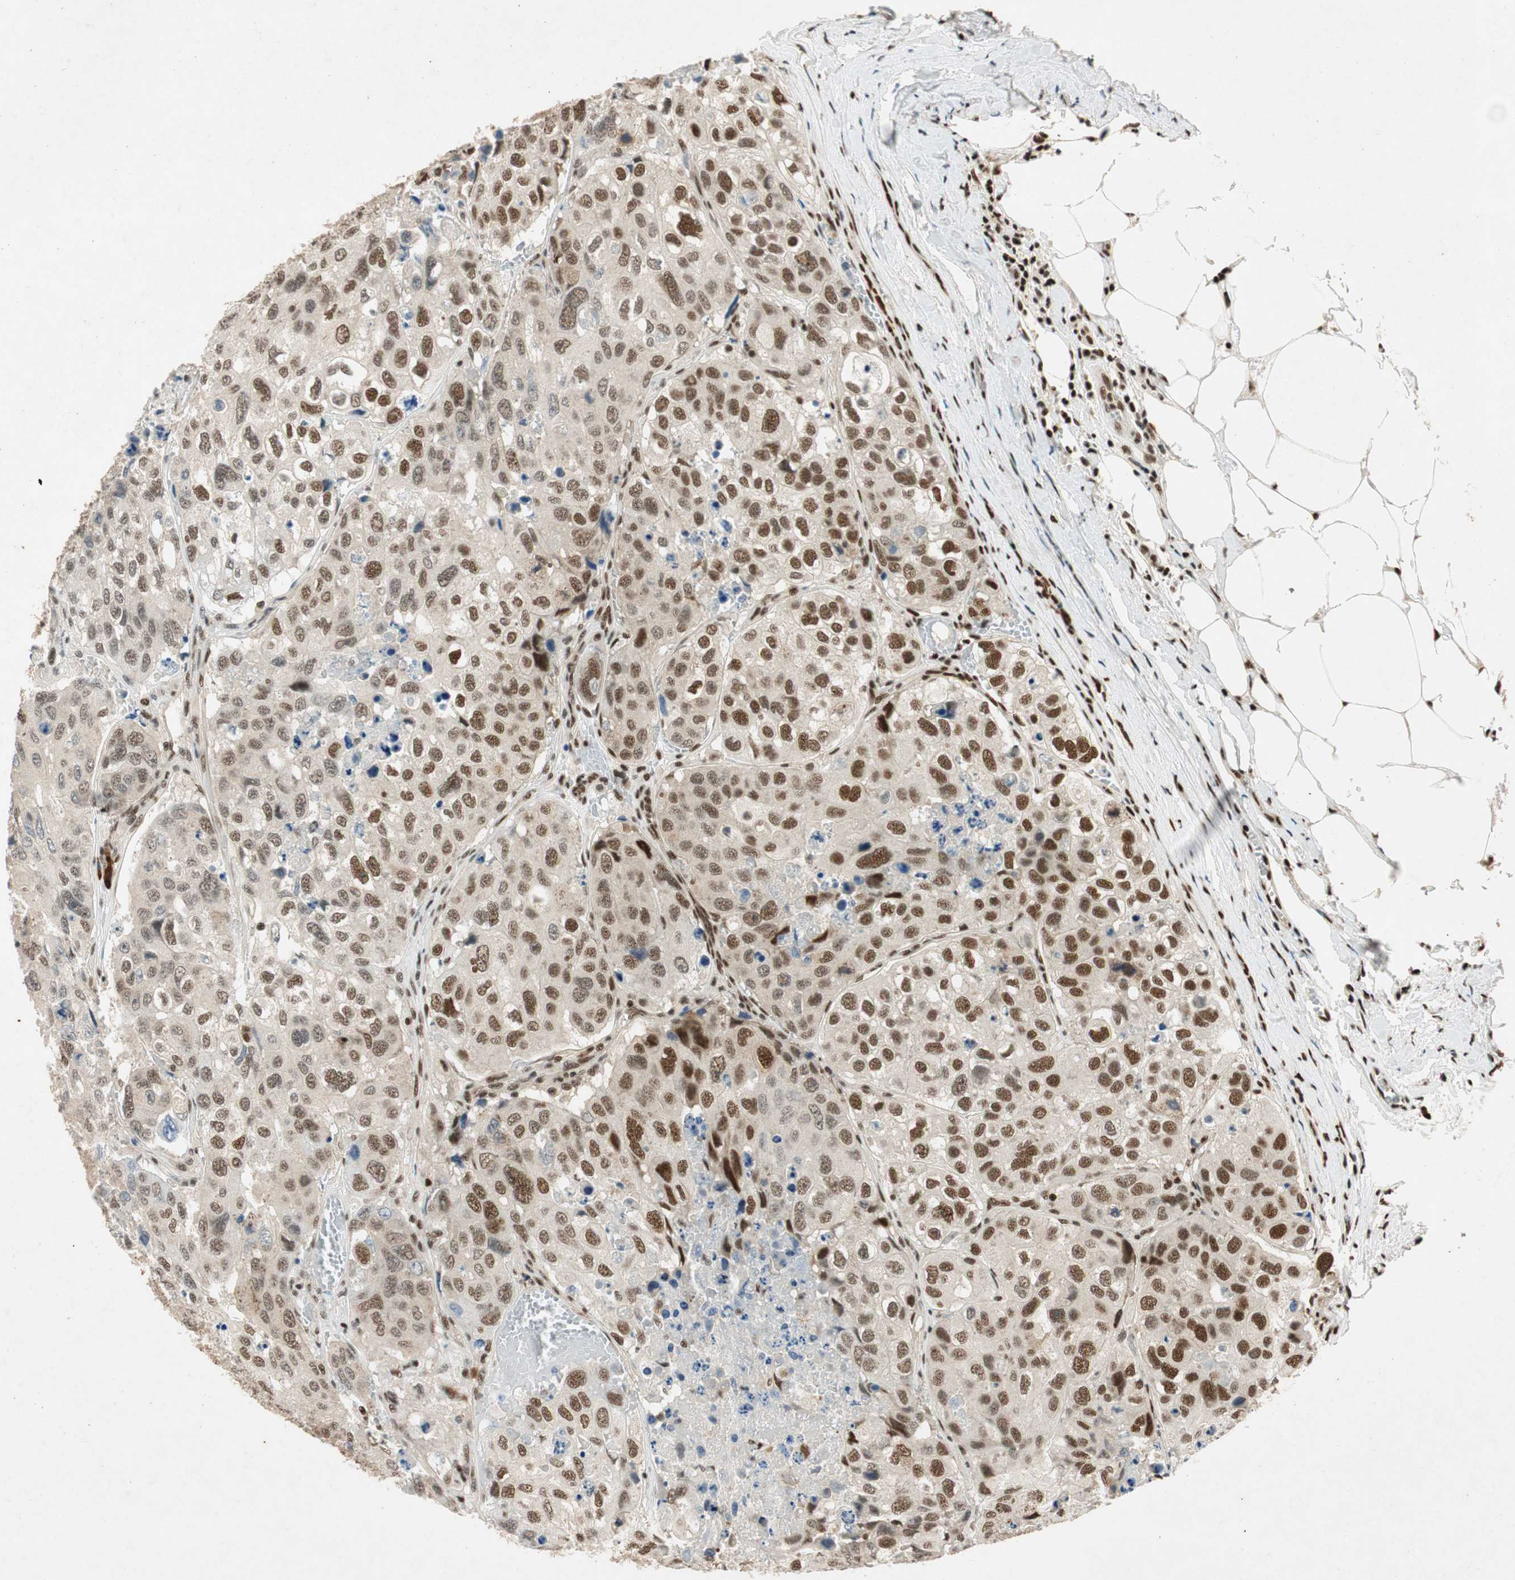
{"staining": {"intensity": "strong", "quantity": "<25%", "location": "nuclear"}, "tissue": "urothelial cancer", "cell_type": "Tumor cells", "image_type": "cancer", "snomed": [{"axis": "morphology", "description": "Urothelial carcinoma, High grade"}, {"axis": "topography", "description": "Lymph node"}, {"axis": "topography", "description": "Urinary bladder"}], "caption": "A brown stain highlights strong nuclear expression of a protein in high-grade urothelial carcinoma tumor cells.", "gene": "NCBP3", "patient": {"sex": "male", "age": 51}}